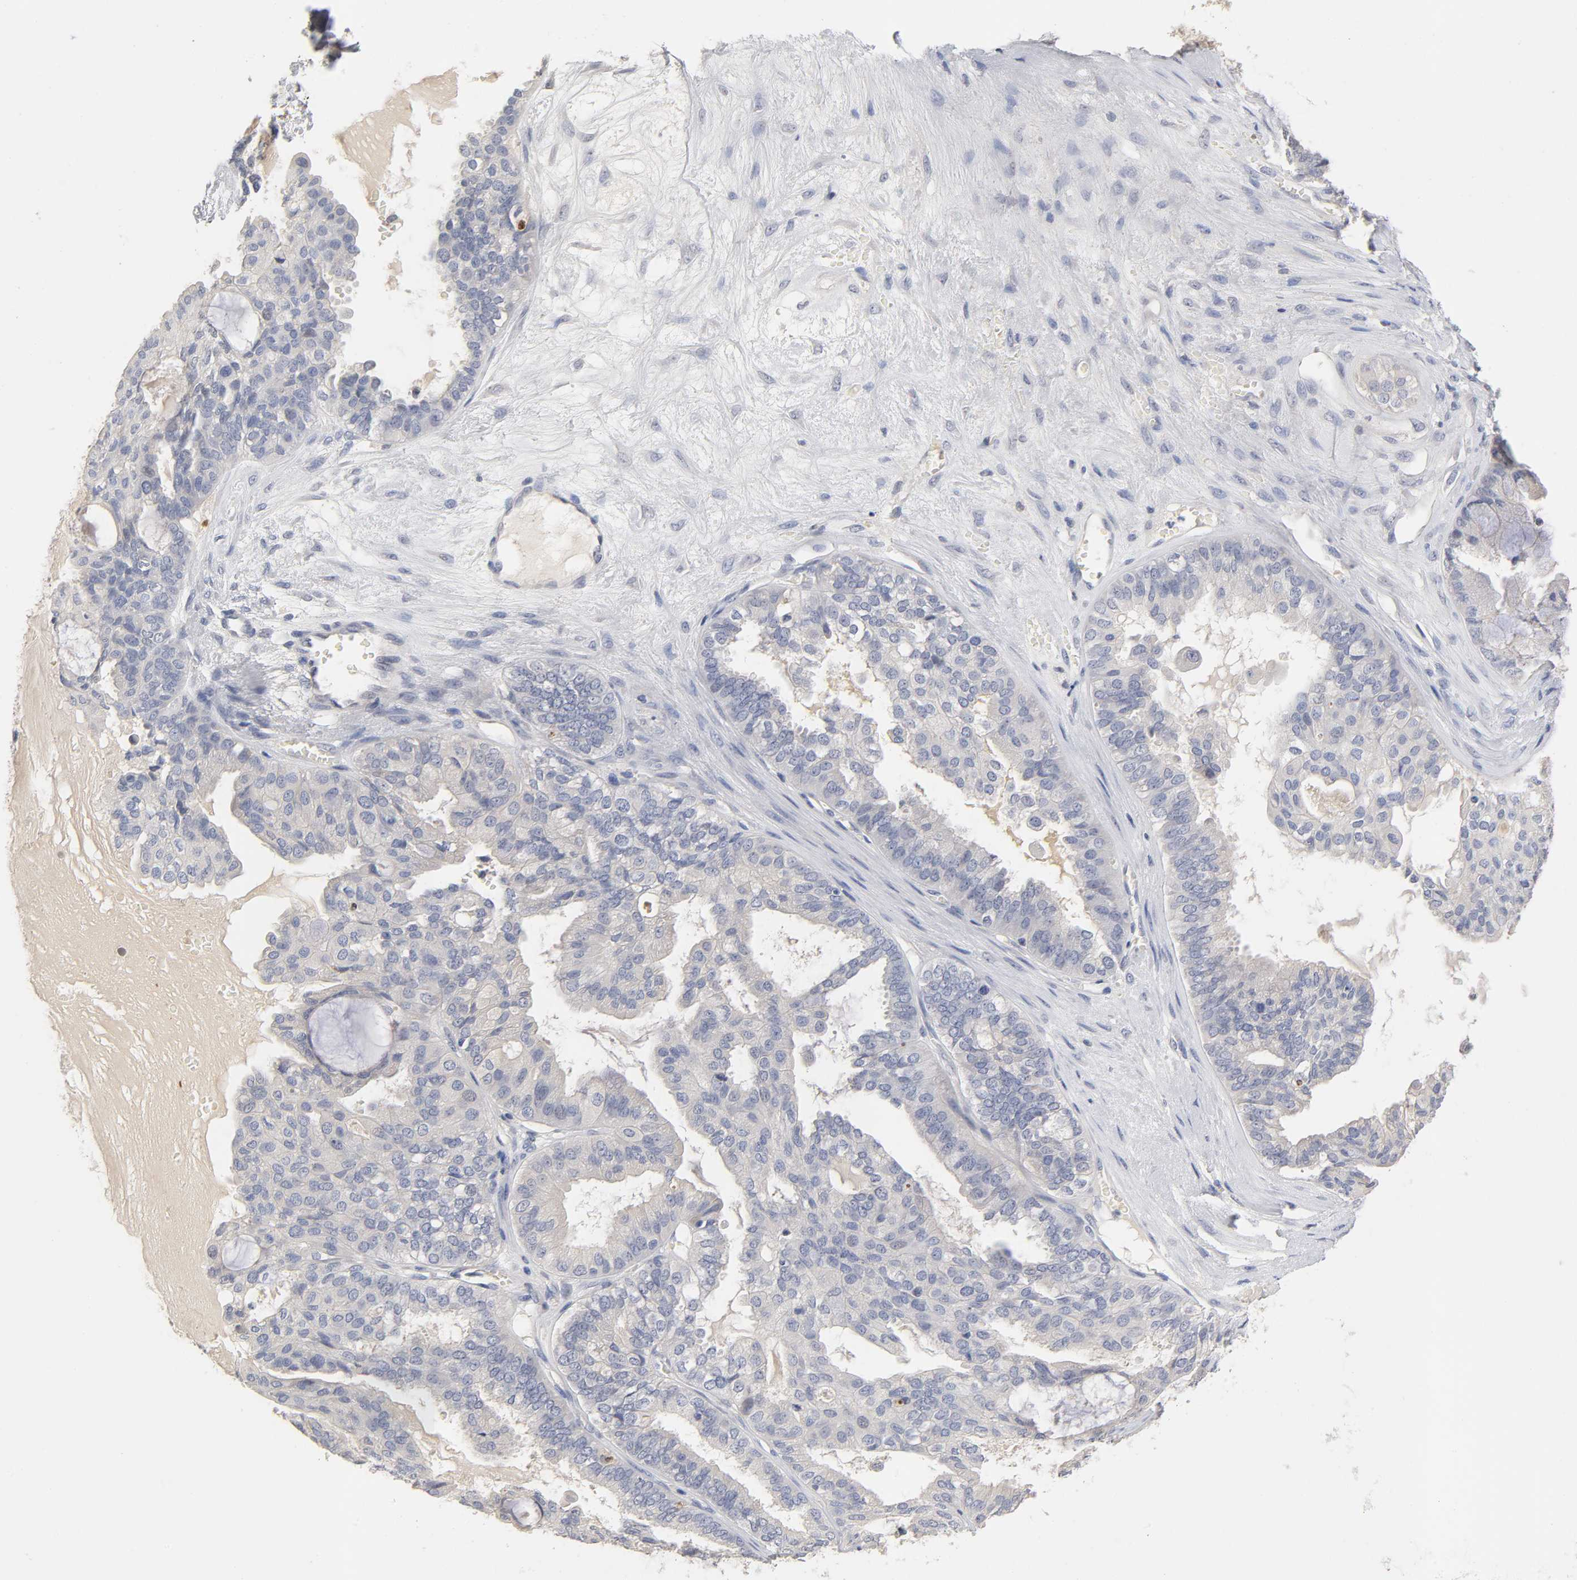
{"staining": {"intensity": "negative", "quantity": "none", "location": "none"}, "tissue": "ovarian cancer", "cell_type": "Tumor cells", "image_type": "cancer", "snomed": [{"axis": "morphology", "description": "Carcinoma, NOS"}, {"axis": "morphology", "description": "Carcinoma, endometroid"}, {"axis": "topography", "description": "Ovary"}], "caption": "A micrograph of human ovarian cancer is negative for staining in tumor cells.", "gene": "OVOL1", "patient": {"sex": "female", "age": 50}}